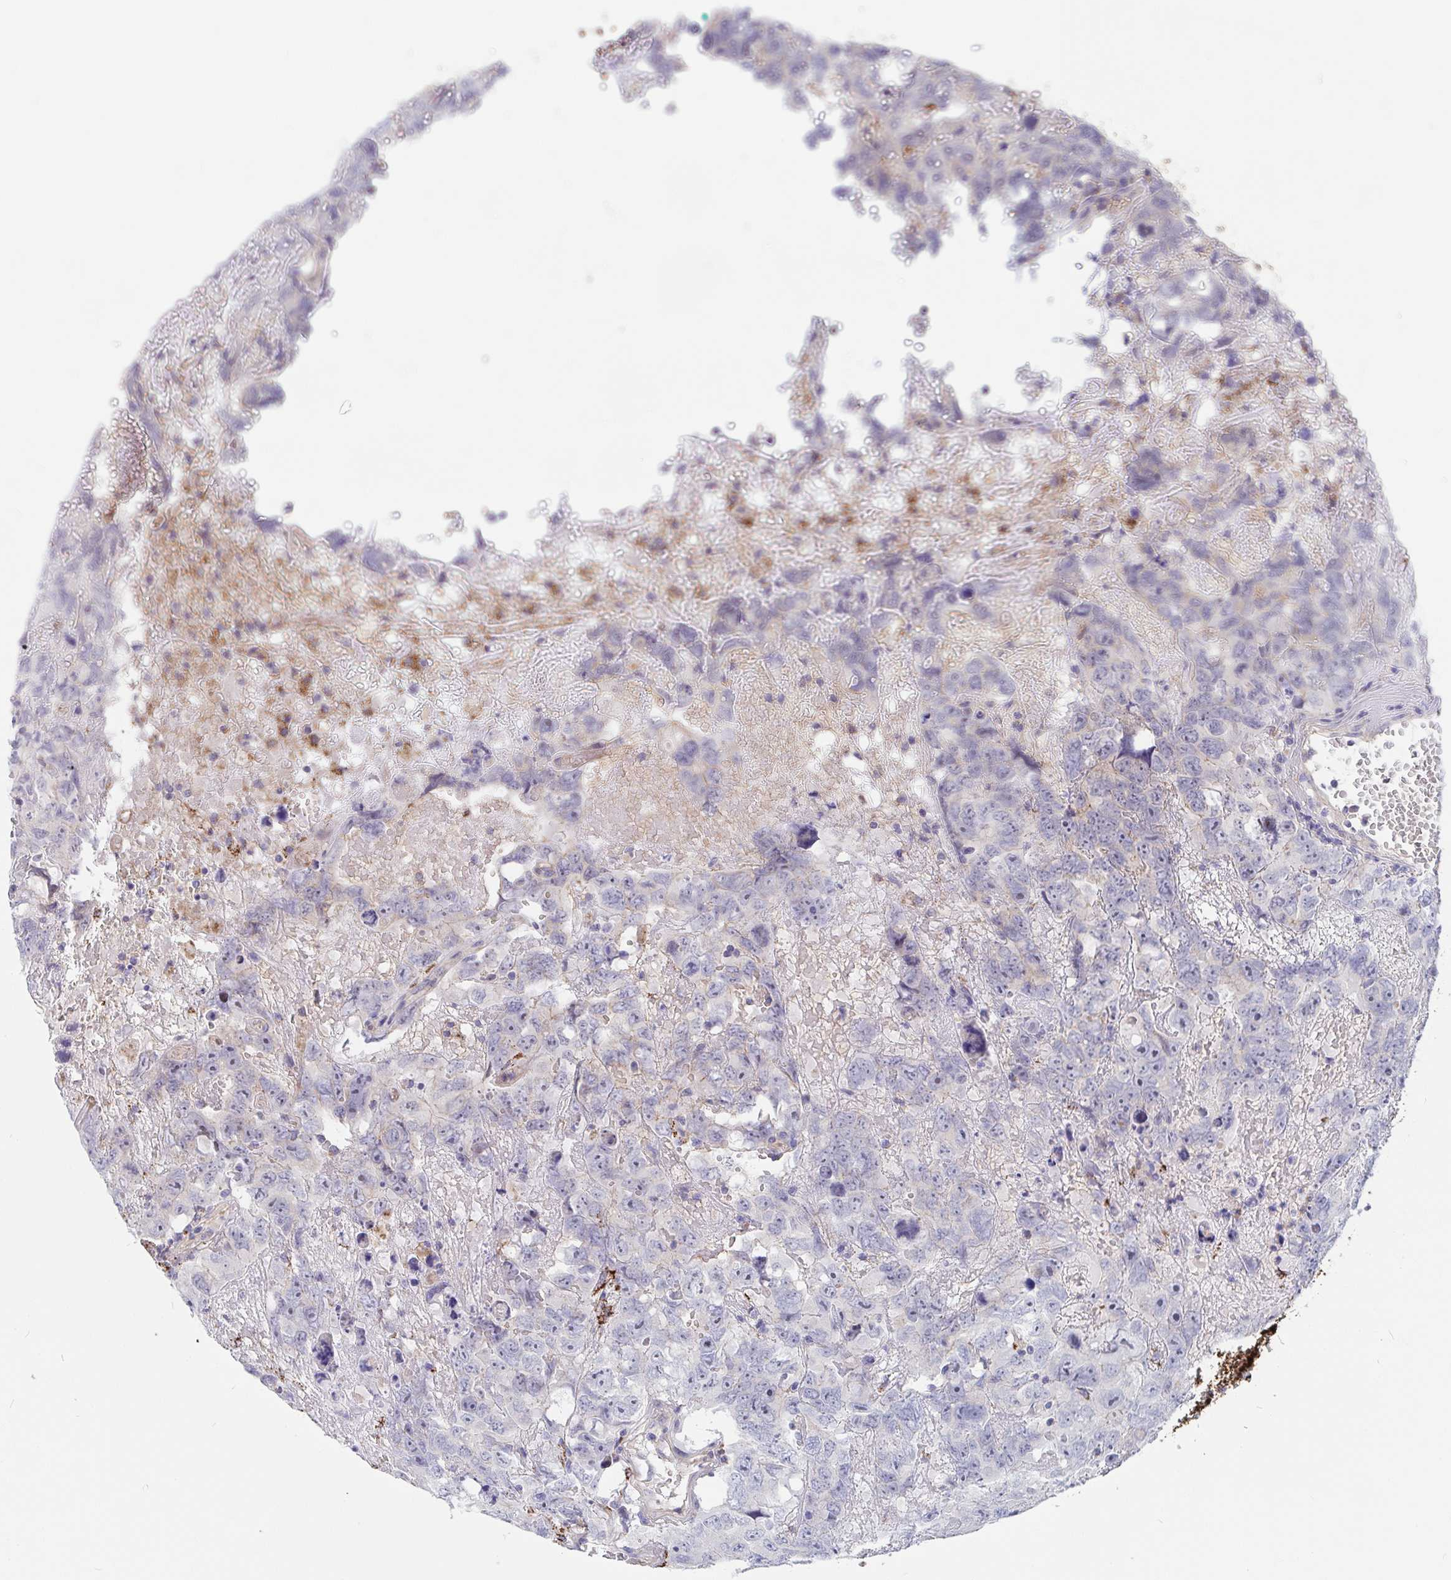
{"staining": {"intensity": "negative", "quantity": "none", "location": "none"}, "tissue": "testis cancer", "cell_type": "Tumor cells", "image_type": "cancer", "snomed": [{"axis": "morphology", "description": "Carcinoma, Embryonal, NOS"}, {"axis": "topography", "description": "Testis"}], "caption": "High magnification brightfield microscopy of testis cancer (embryonal carcinoma) stained with DAB (brown) and counterstained with hematoxylin (blue): tumor cells show no significant staining. Nuclei are stained in blue.", "gene": "FAM156B", "patient": {"sex": "male", "age": 45}}